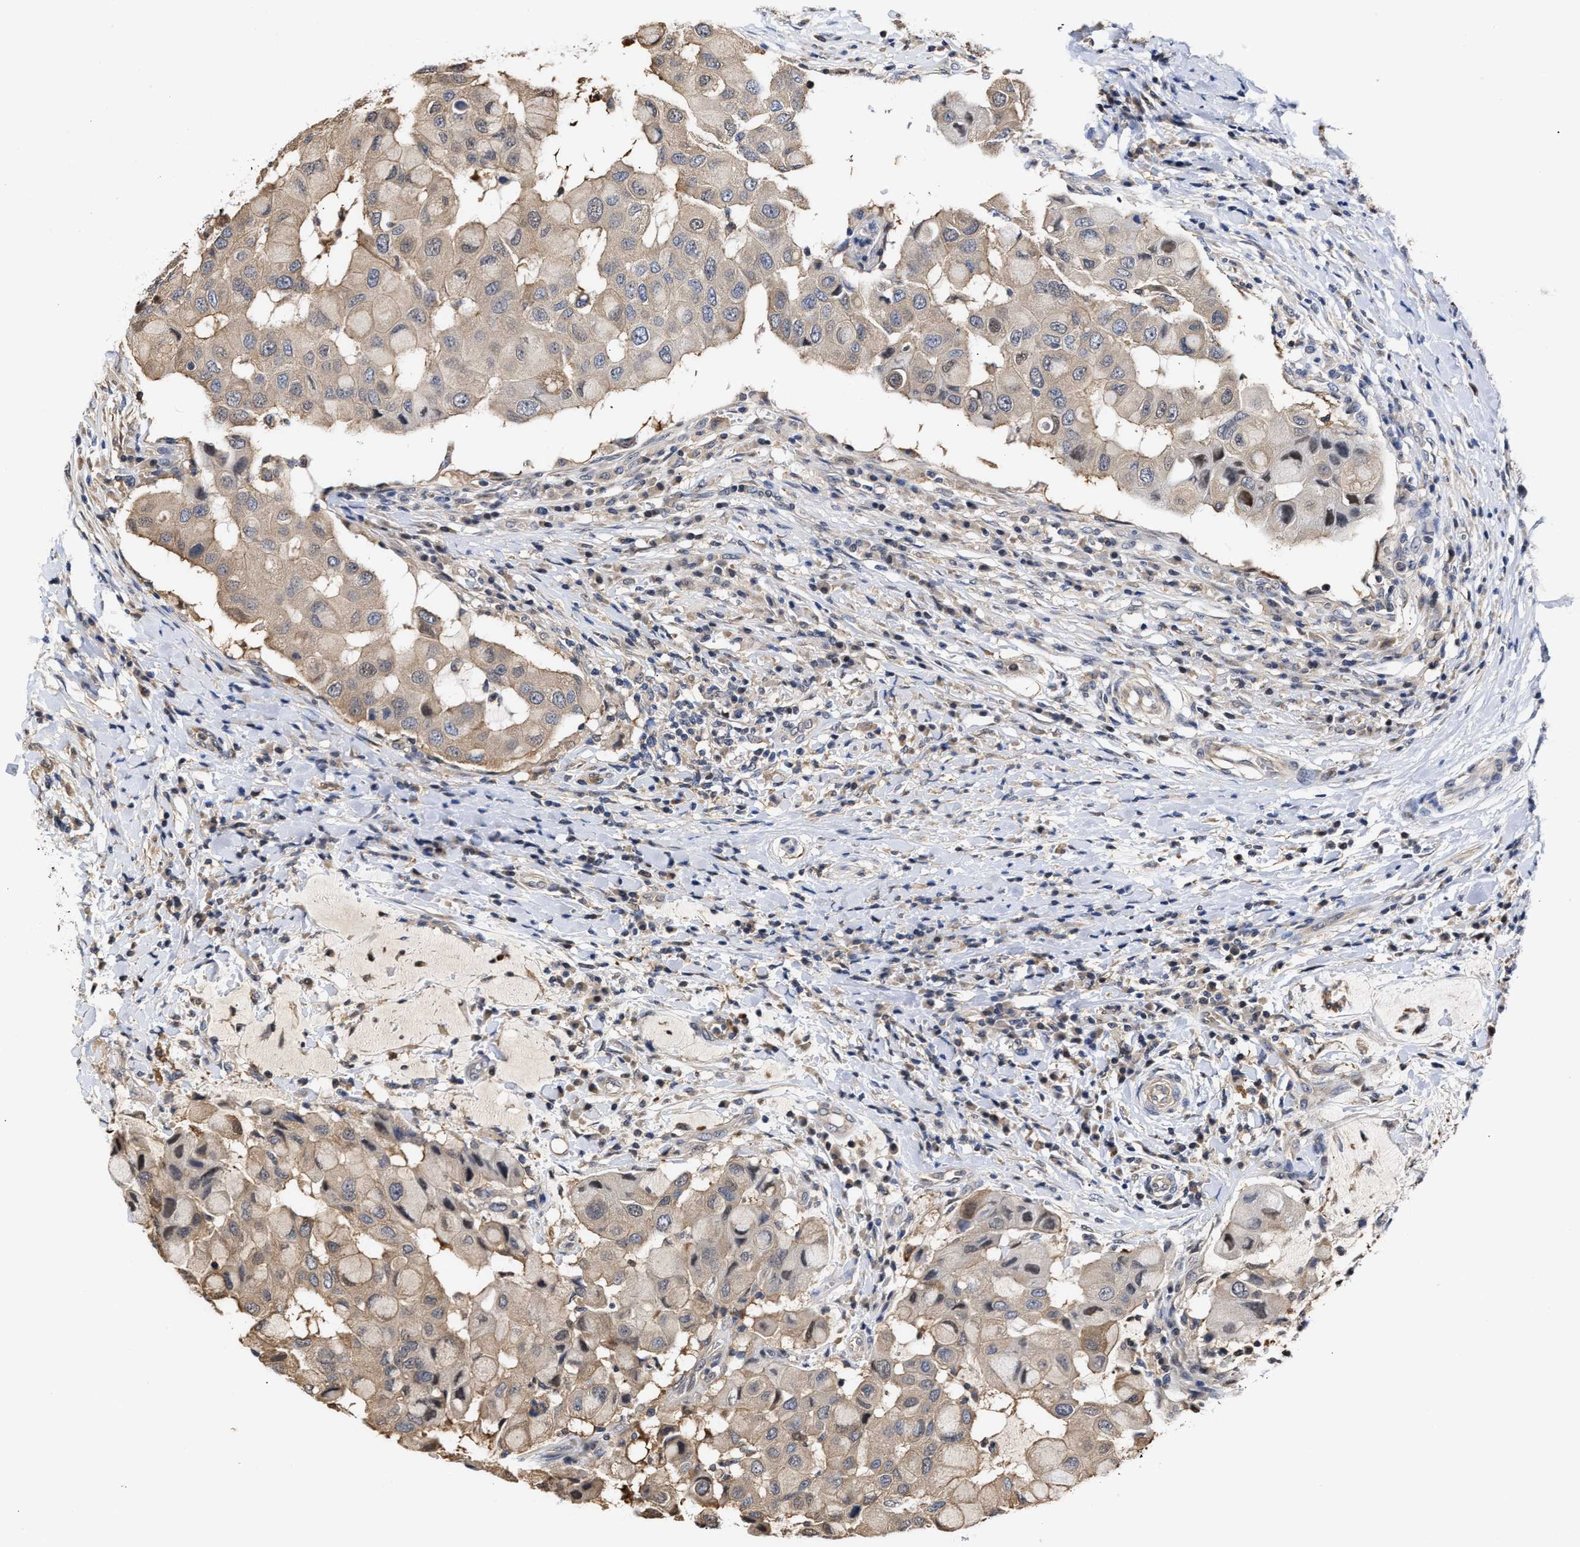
{"staining": {"intensity": "weak", "quantity": ">75%", "location": "cytoplasmic/membranous"}, "tissue": "breast cancer", "cell_type": "Tumor cells", "image_type": "cancer", "snomed": [{"axis": "morphology", "description": "Duct carcinoma"}, {"axis": "topography", "description": "Breast"}], "caption": "Infiltrating ductal carcinoma (breast) stained with IHC reveals weak cytoplasmic/membranous positivity in about >75% of tumor cells.", "gene": "KLHDC1", "patient": {"sex": "female", "age": 27}}